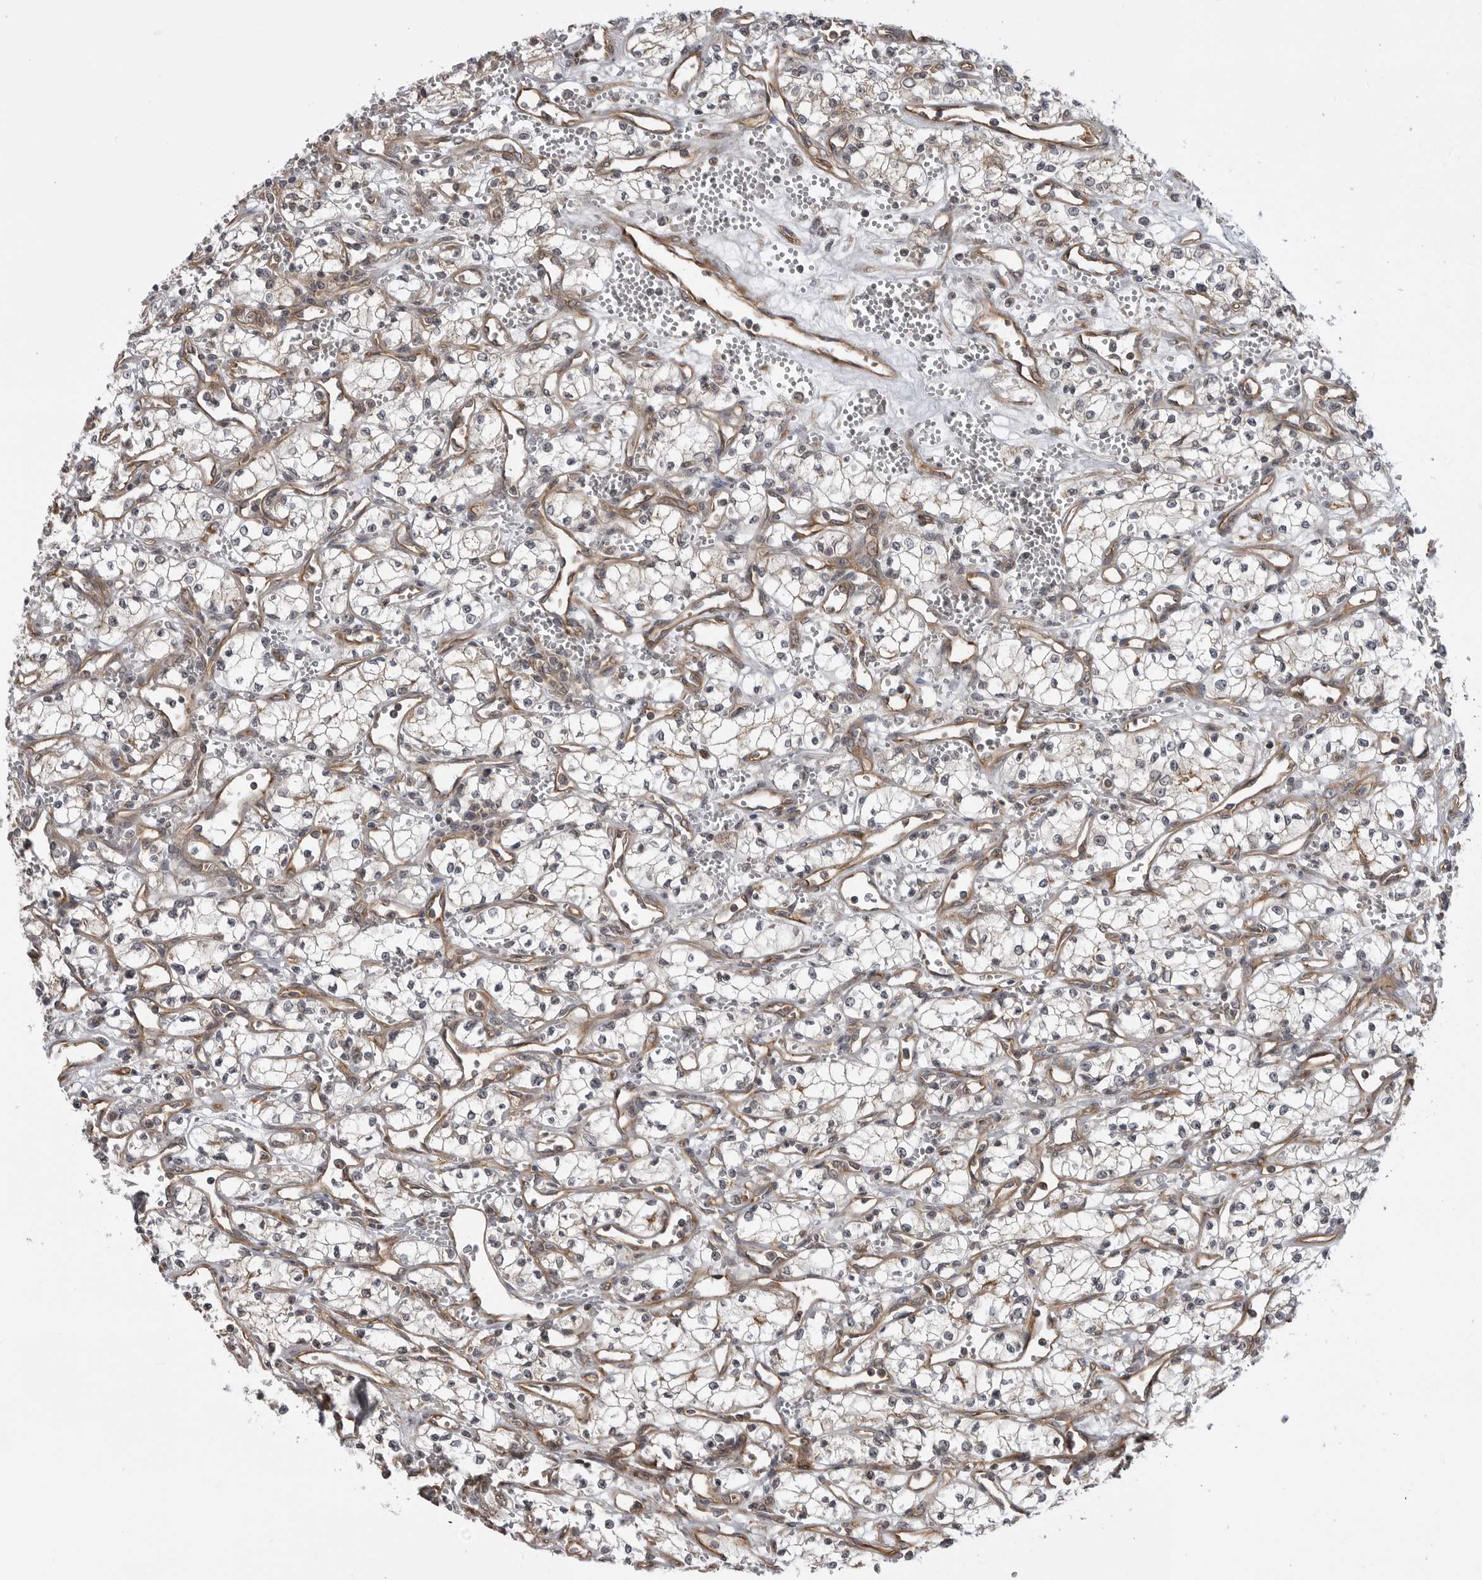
{"staining": {"intensity": "negative", "quantity": "none", "location": "none"}, "tissue": "renal cancer", "cell_type": "Tumor cells", "image_type": "cancer", "snomed": [{"axis": "morphology", "description": "Adenocarcinoma, NOS"}, {"axis": "topography", "description": "Kidney"}], "caption": "A high-resolution histopathology image shows immunohistochemistry (IHC) staining of adenocarcinoma (renal), which reveals no significant staining in tumor cells. (DAB IHC with hematoxylin counter stain).", "gene": "LRRC45", "patient": {"sex": "male", "age": 59}}